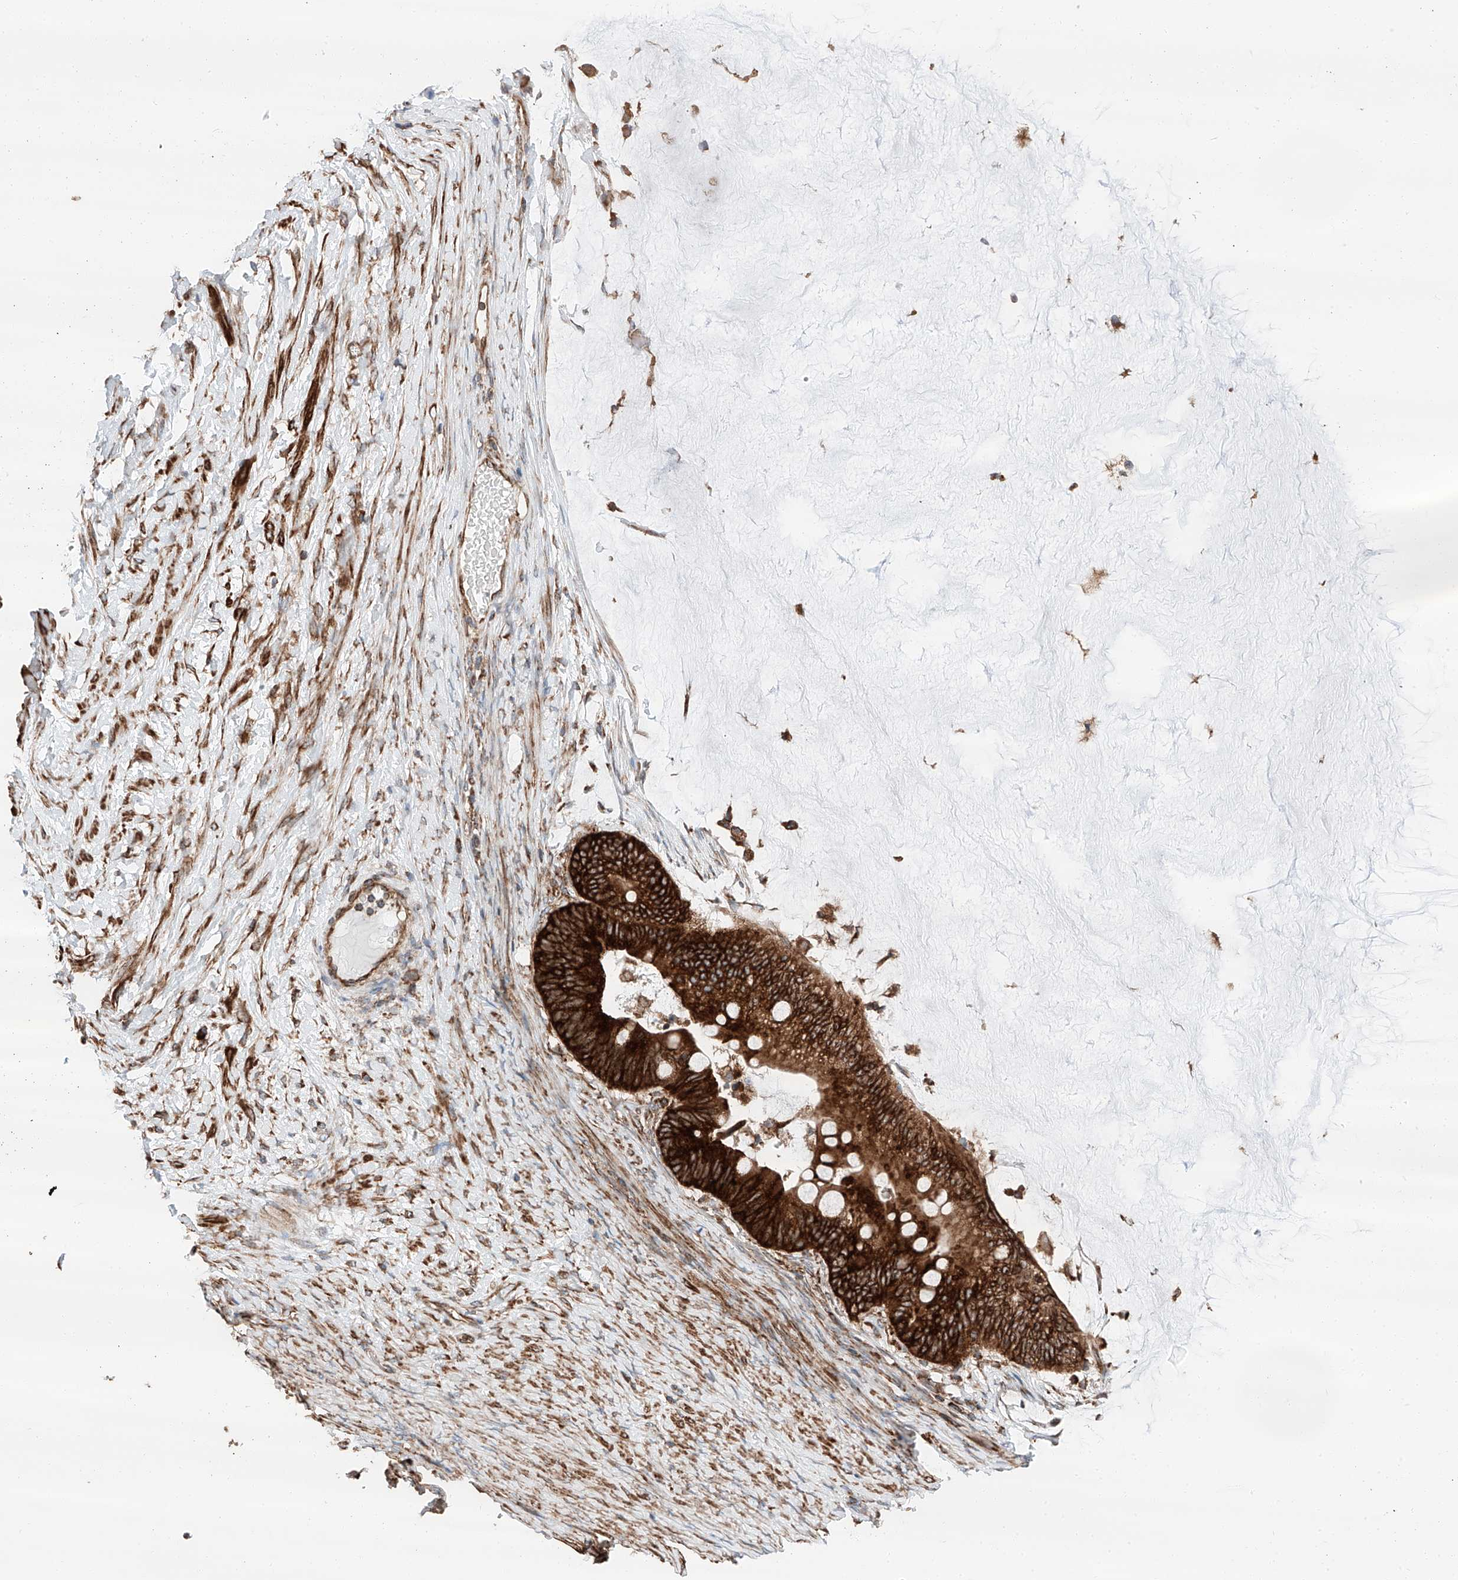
{"staining": {"intensity": "strong", "quantity": ">75%", "location": "cytoplasmic/membranous"}, "tissue": "ovarian cancer", "cell_type": "Tumor cells", "image_type": "cancer", "snomed": [{"axis": "morphology", "description": "Cystadenocarcinoma, mucinous, NOS"}, {"axis": "topography", "description": "Ovary"}], "caption": "Human ovarian cancer (mucinous cystadenocarcinoma) stained with a brown dye displays strong cytoplasmic/membranous positive staining in approximately >75% of tumor cells.", "gene": "ZC3H15", "patient": {"sex": "female", "age": 61}}